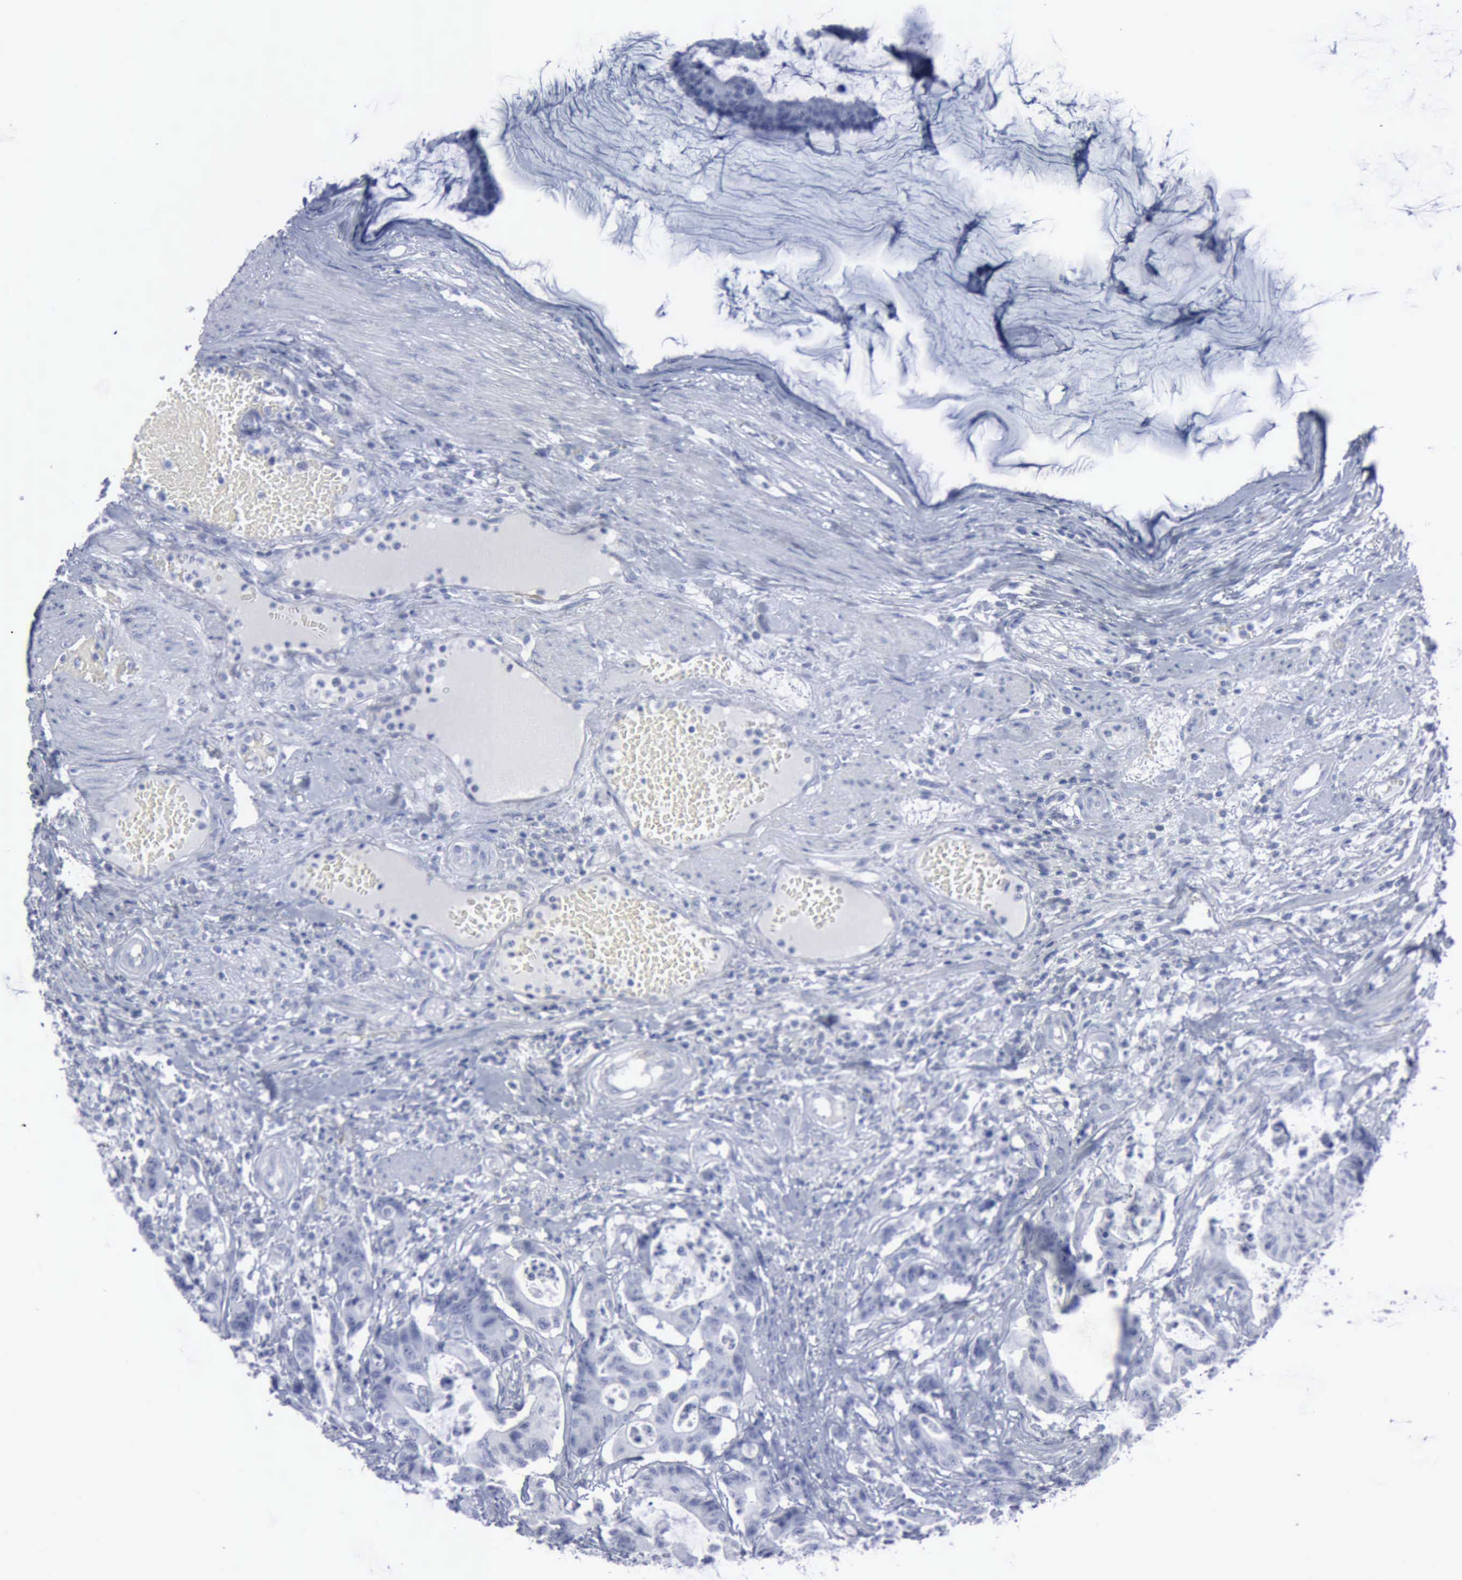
{"staining": {"intensity": "negative", "quantity": "none", "location": "none"}, "tissue": "colorectal cancer", "cell_type": "Tumor cells", "image_type": "cancer", "snomed": [{"axis": "morphology", "description": "Adenocarcinoma, NOS"}, {"axis": "topography", "description": "Colon"}], "caption": "Immunohistochemical staining of human colorectal adenocarcinoma exhibits no significant positivity in tumor cells. (Brightfield microscopy of DAB (3,3'-diaminobenzidine) immunohistochemistry (IHC) at high magnification).", "gene": "VCAM1", "patient": {"sex": "female", "age": 84}}